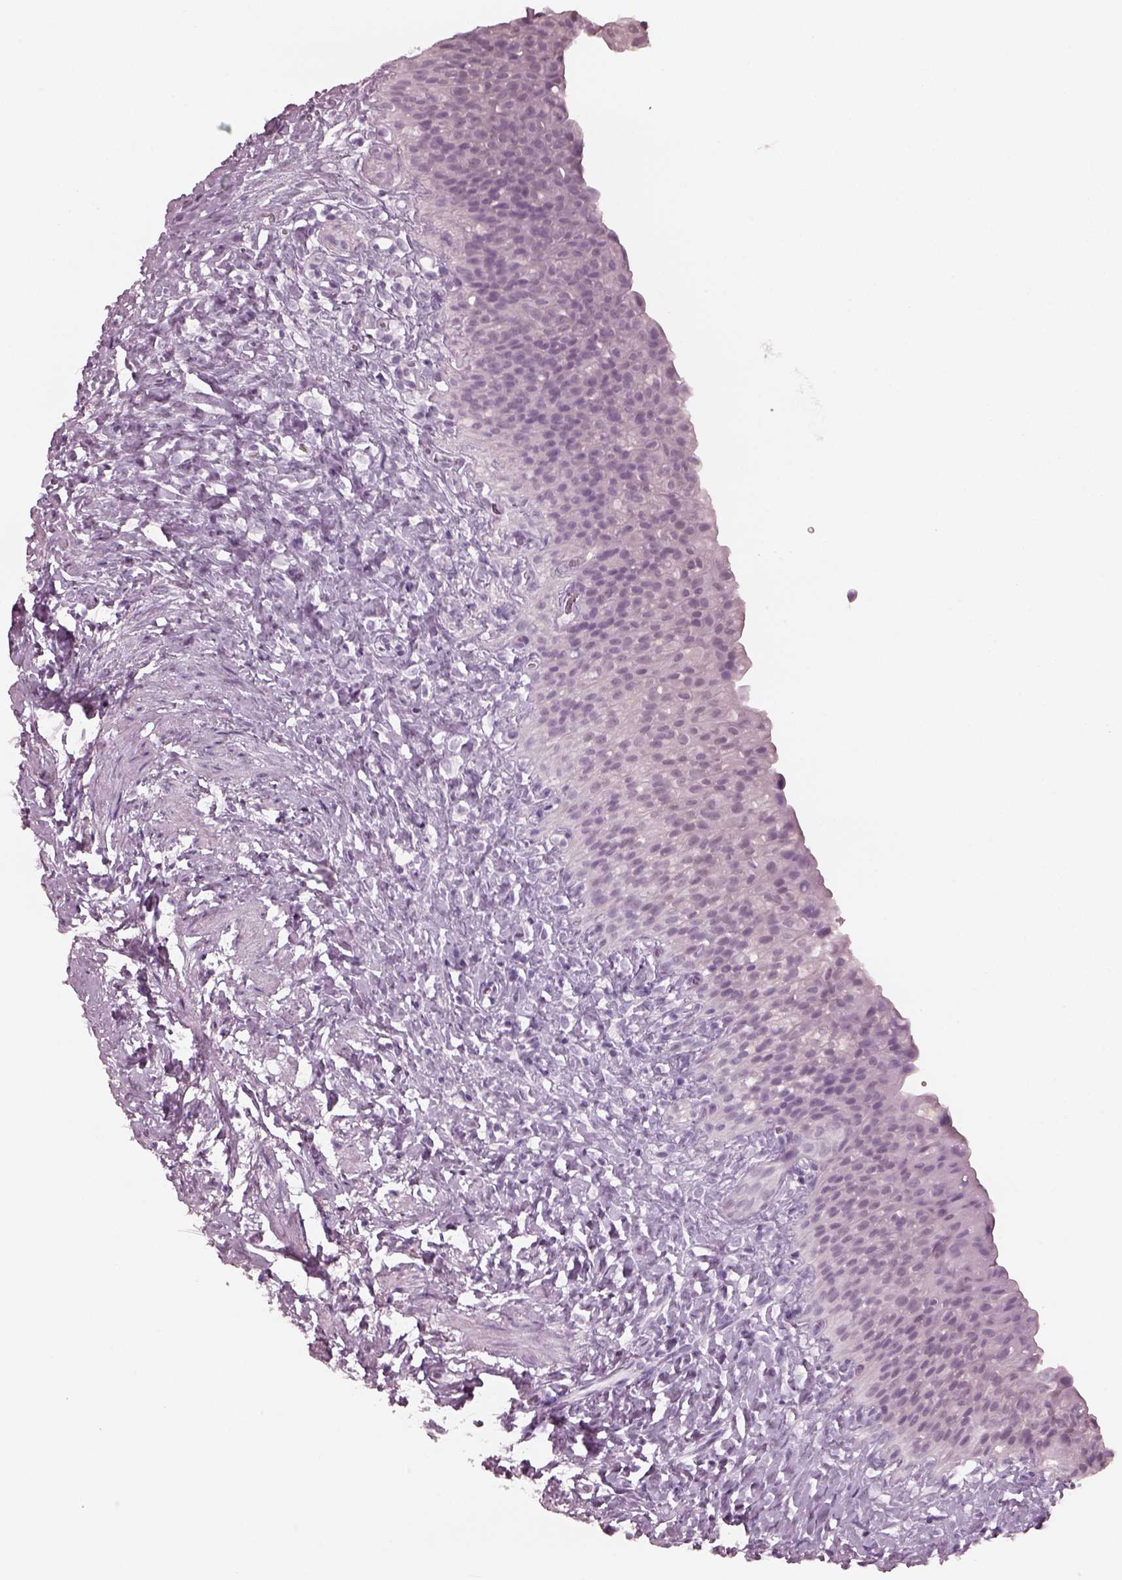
{"staining": {"intensity": "negative", "quantity": "none", "location": "none"}, "tissue": "urinary bladder", "cell_type": "Urothelial cells", "image_type": "normal", "snomed": [{"axis": "morphology", "description": "Normal tissue, NOS"}, {"axis": "topography", "description": "Urinary bladder"}], "caption": "High power microscopy image of an immunohistochemistry histopathology image of benign urinary bladder, revealing no significant expression in urothelial cells. The staining was performed using DAB to visualize the protein expression in brown, while the nuclei were stained in blue with hematoxylin (Magnification: 20x).", "gene": "C2orf81", "patient": {"sex": "male", "age": 76}}